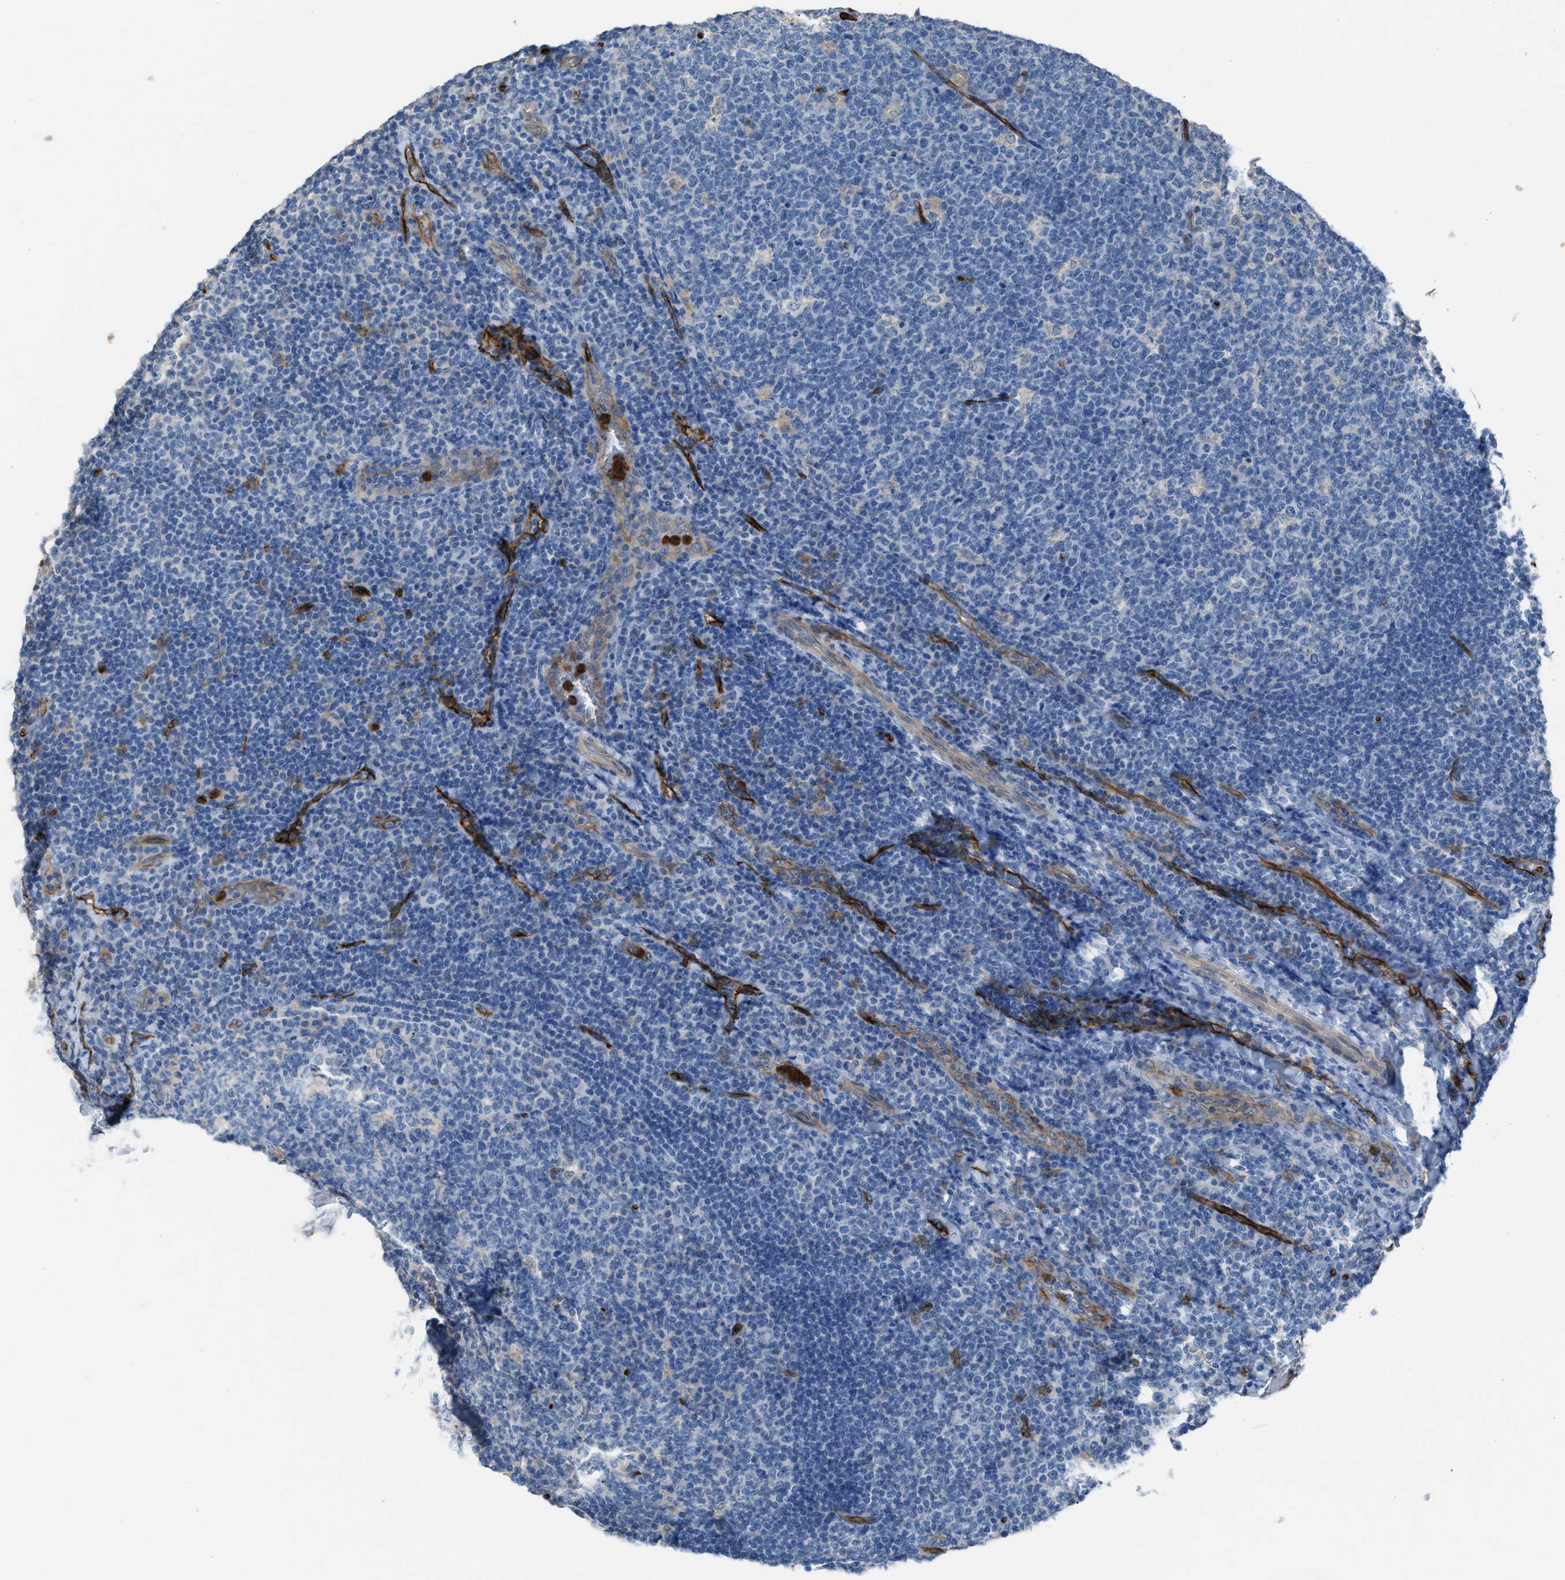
{"staining": {"intensity": "negative", "quantity": "none", "location": "none"}, "tissue": "tonsil", "cell_type": "Germinal center cells", "image_type": "normal", "snomed": [{"axis": "morphology", "description": "Normal tissue, NOS"}, {"axis": "topography", "description": "Tonsil"}], "caption": "High power microscopy photomicrograph of an immunohistochemistry (IHC) image of benign tonsil, revealing no significant expression in germinal center cells. (Brightfield microscopy of DAB (3,3'-diaminobenzidine) immunohistochemistry (IHC) at high magnification).", "gene": "DYSF", "patient": {"sex": "male", "age": 17}}